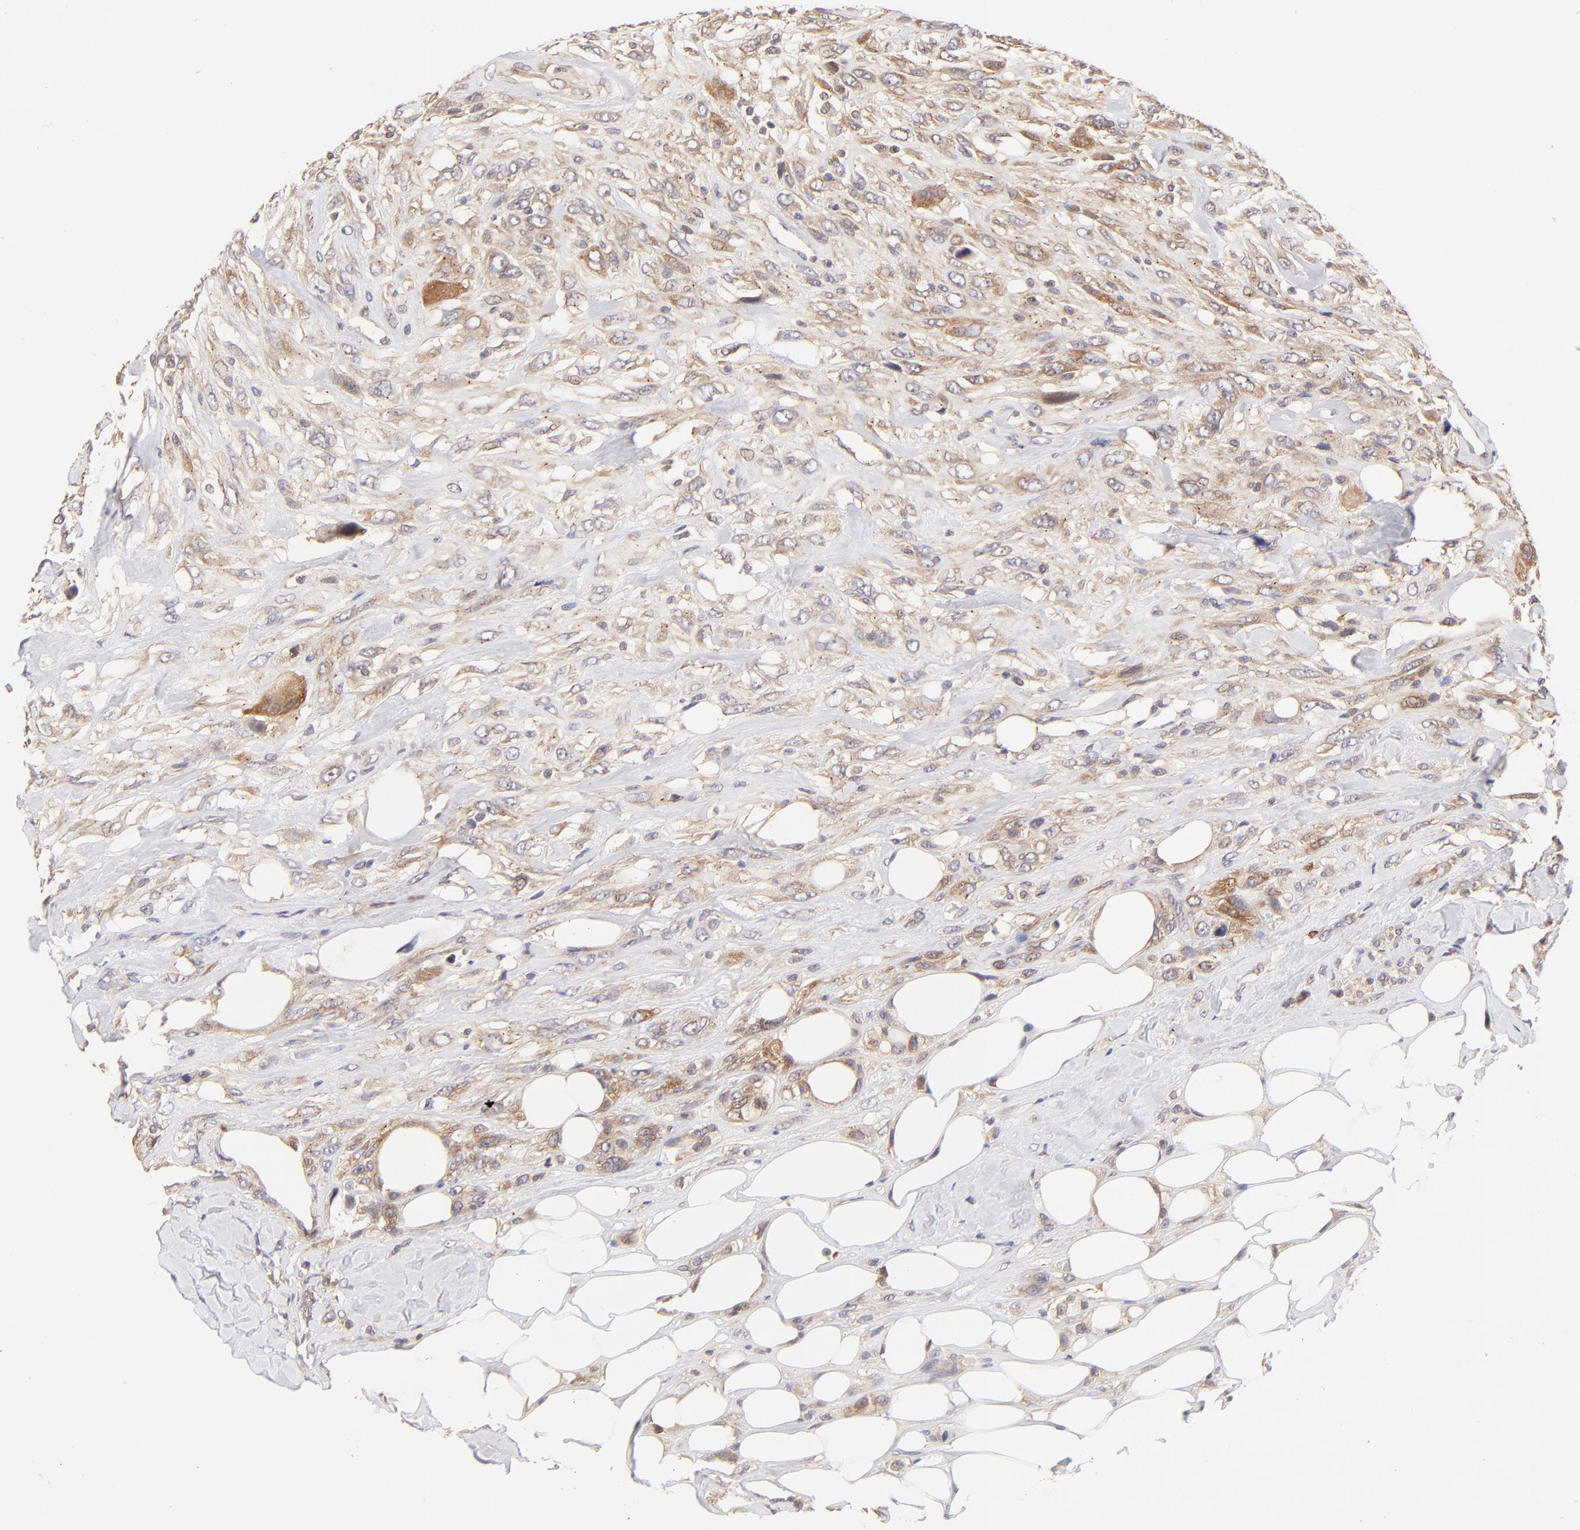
{"staining": {"intensity": "moderate", "quantity": ">75%", "location": "cytoplasmic/membranous"}, "tissue": "breast cancer", "cell_type": "Tumor cells", "image_type": "cancer", "snomed": [{"axis": "morphology", "description": "Neoplasm, malignant, NOS"}, {"axis": "topography", "description": "Breast"}], "caption": "A high-resolution image shows immunohistochemistry staining of breast cancer (neoplasm (malignant)), which demonstrates moderate cytoplasmic/membranous expression in about >75% of tumor cells.", "gene": "TNRC6B", "patient": {"sex": "female", "age": 50}}